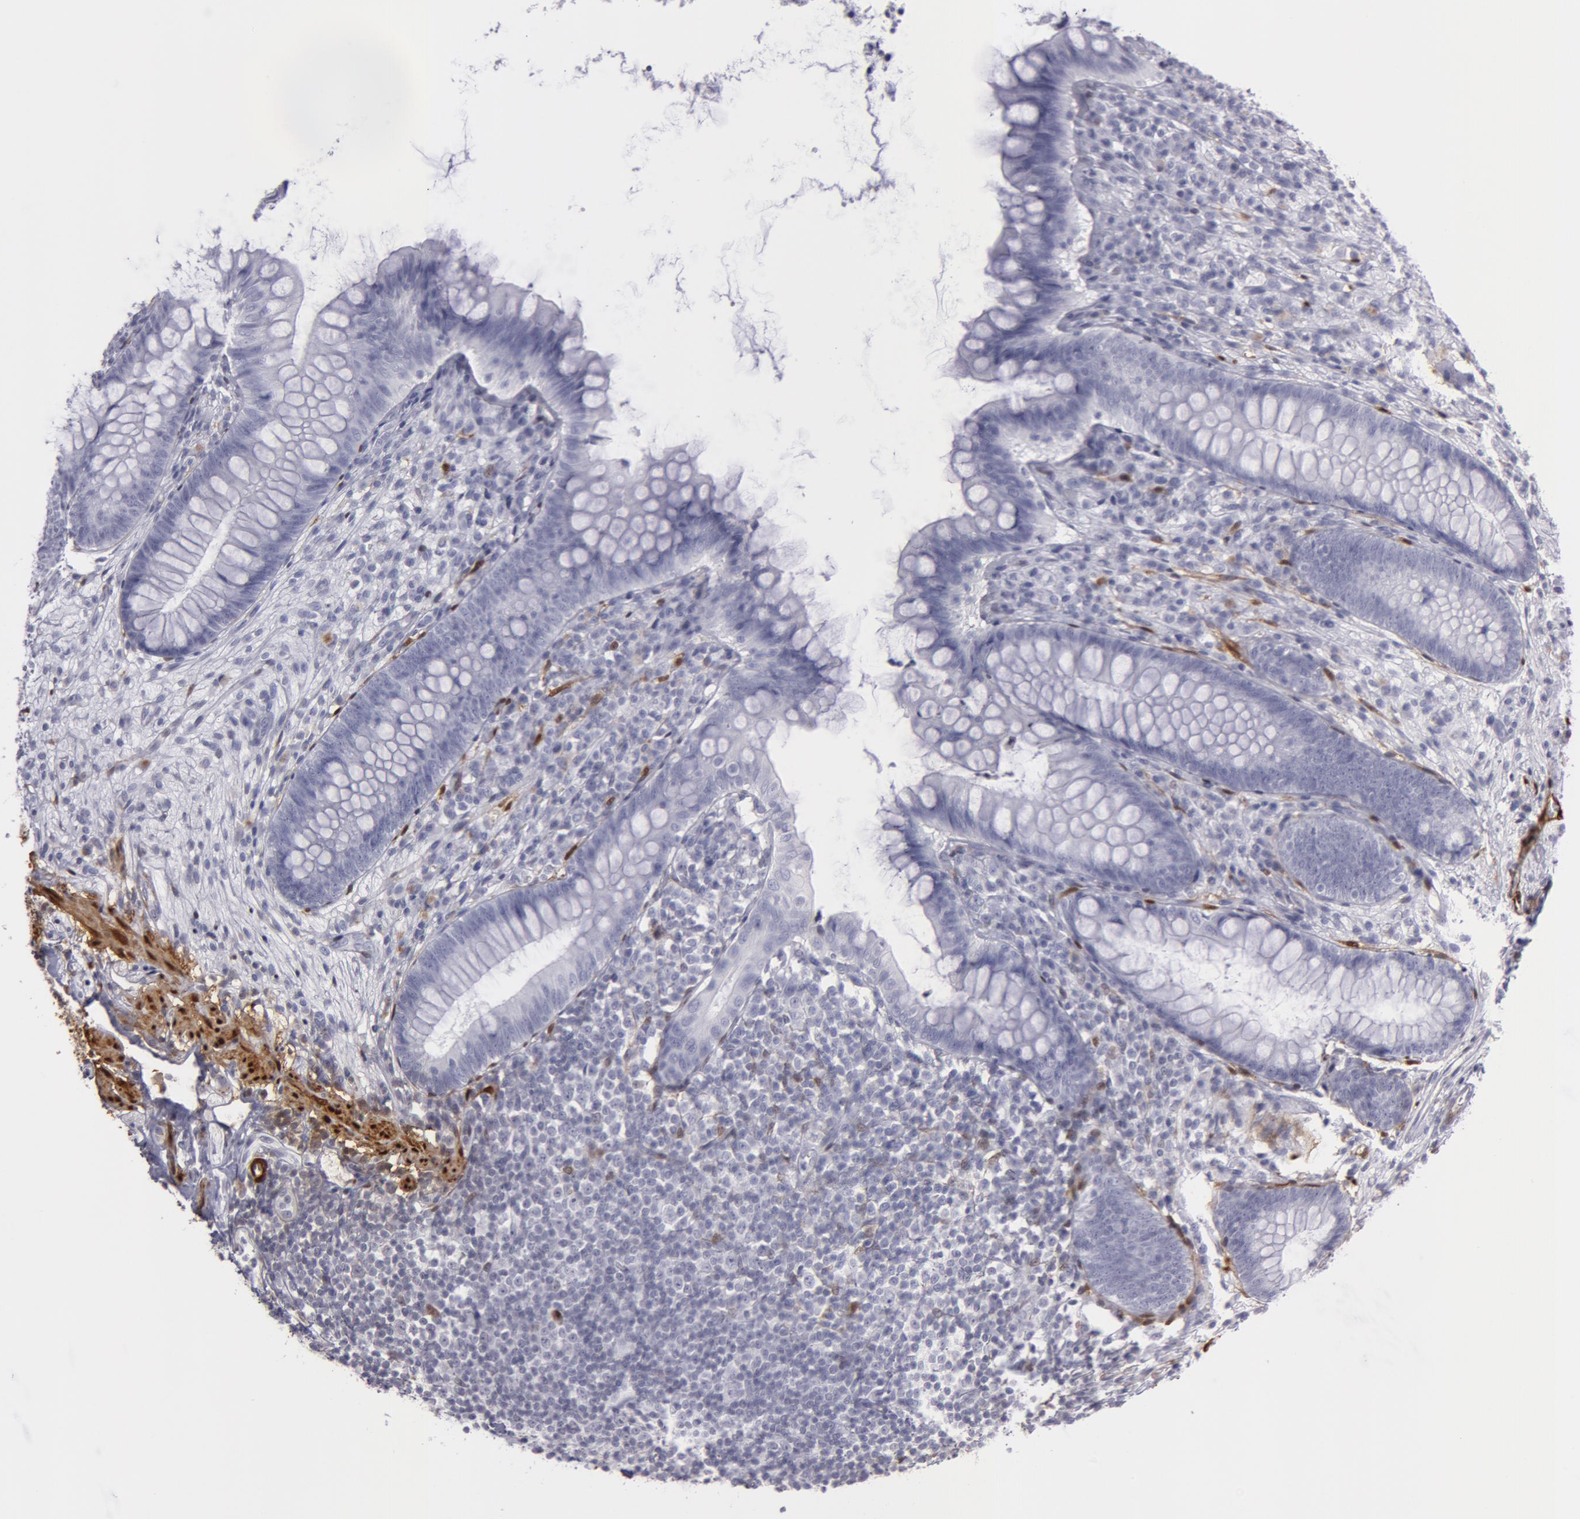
{"staining": {"intensity": "negative", "quantity": "none", "location": "none"}, "tissue": "appendix", "cell_type": "Glandular cells", "image_type": "normal", "snomed": [{"axis": "morphology", "description": "Normal tissue, NOS"}, {"axis": "topography", "description": "Appendix"}], "caption": "DAB (3,3'-diaminobenzidine) immunohistochemical staining of unremarkable appendix demonstrates no significant expression in glandular cells.", "gene": "TAGLN", "patient": {"sex": "female", "age": 66}}